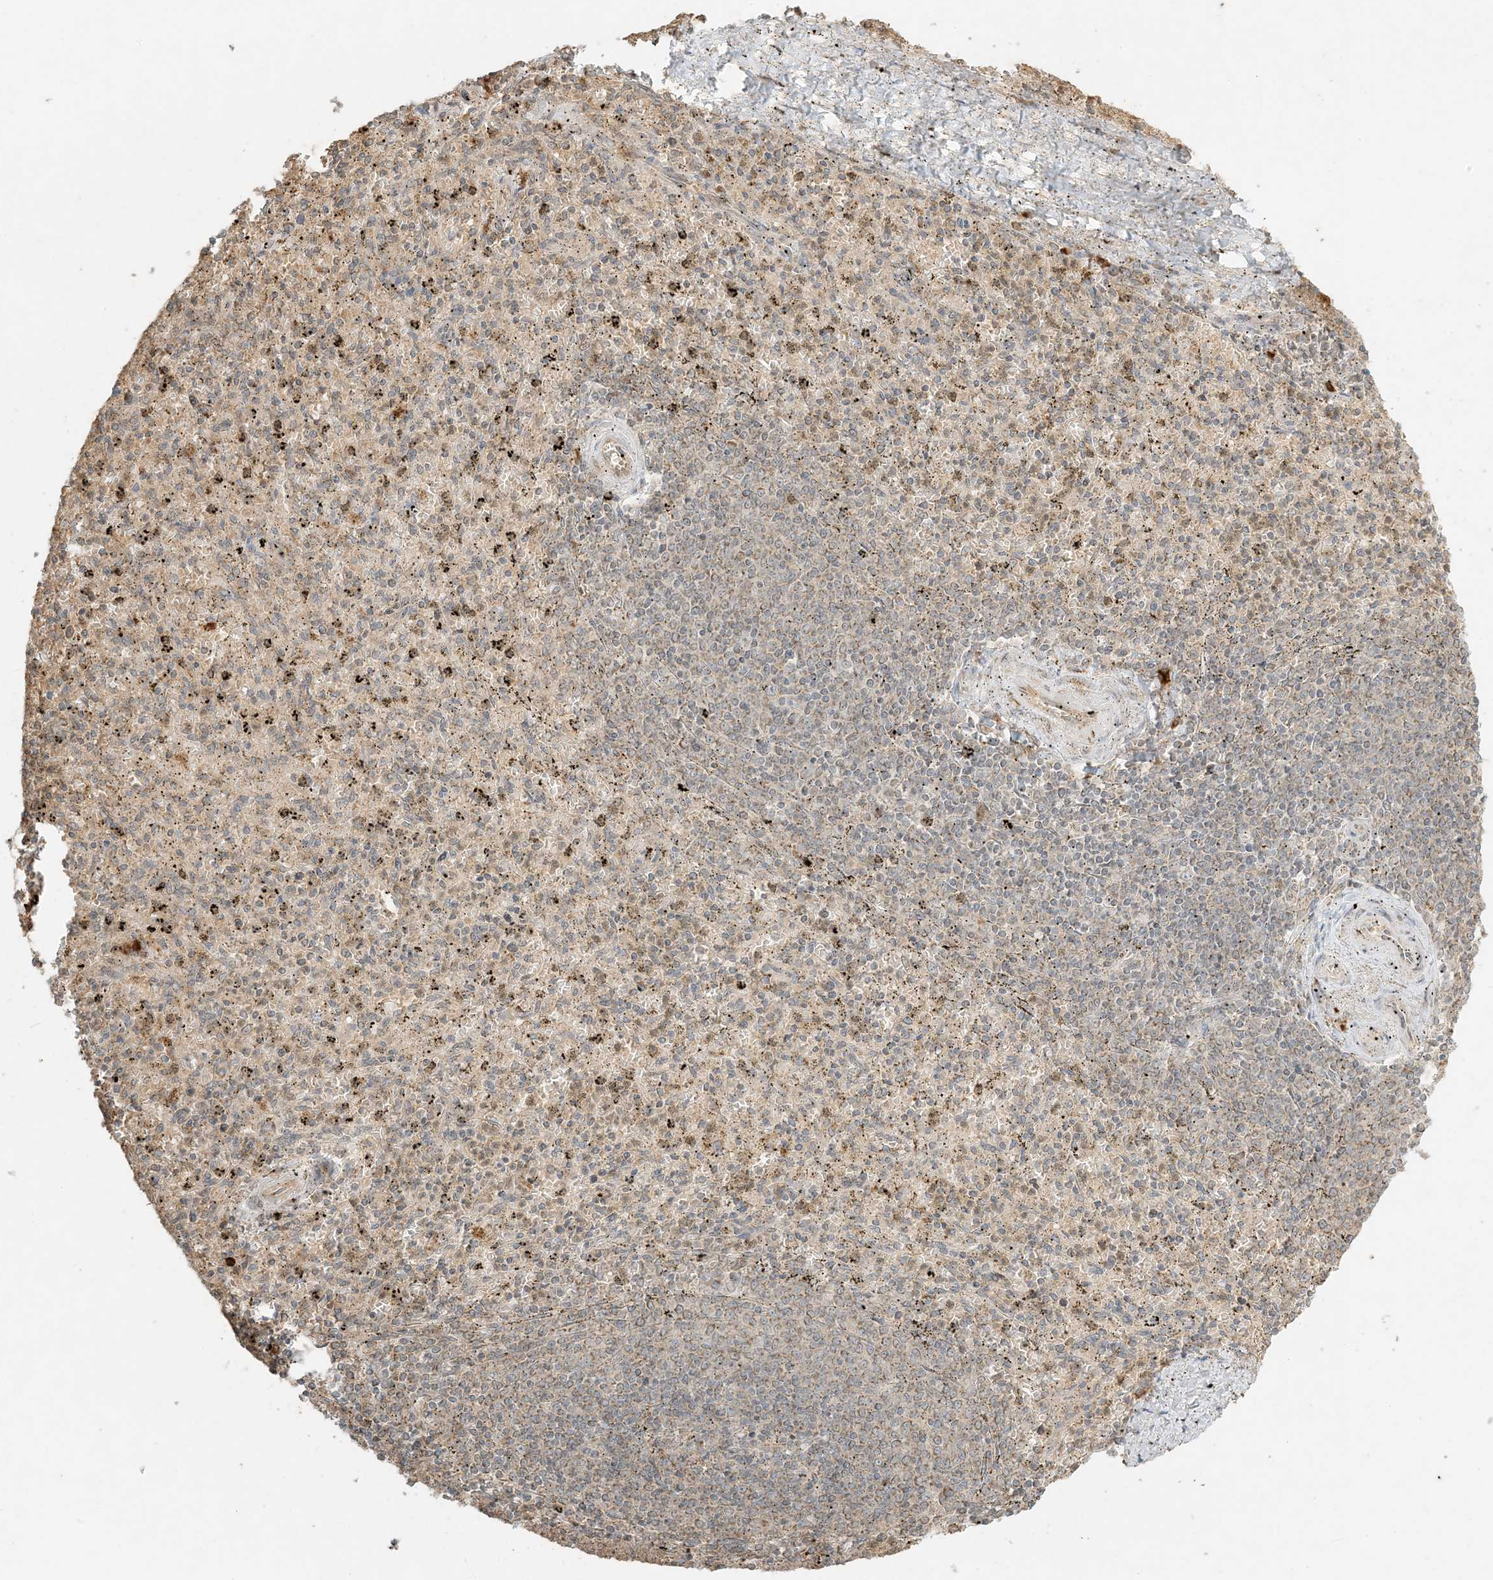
{"staining": {"intensity": "moderate", "quantity": "25%-75%", "location": "cytoplasmic/membranous"}, "tissue": "spleen", "cell_type": "Cells in red pulp", "image_type": "normal", "snomed": [{"axis": "morphology", "description": "Normal tissue, NOS"}, {"axis": "topography", "description": "Spleen"}], "caption": "Brown immunohistochemical staining in normal human spleen displays moderate cytoplasmic/membranous staining in approximately 25%-75% of cells in red pulp.", "gene": "MCOLN1", "patient": {"sex": "male", "age": 72}}